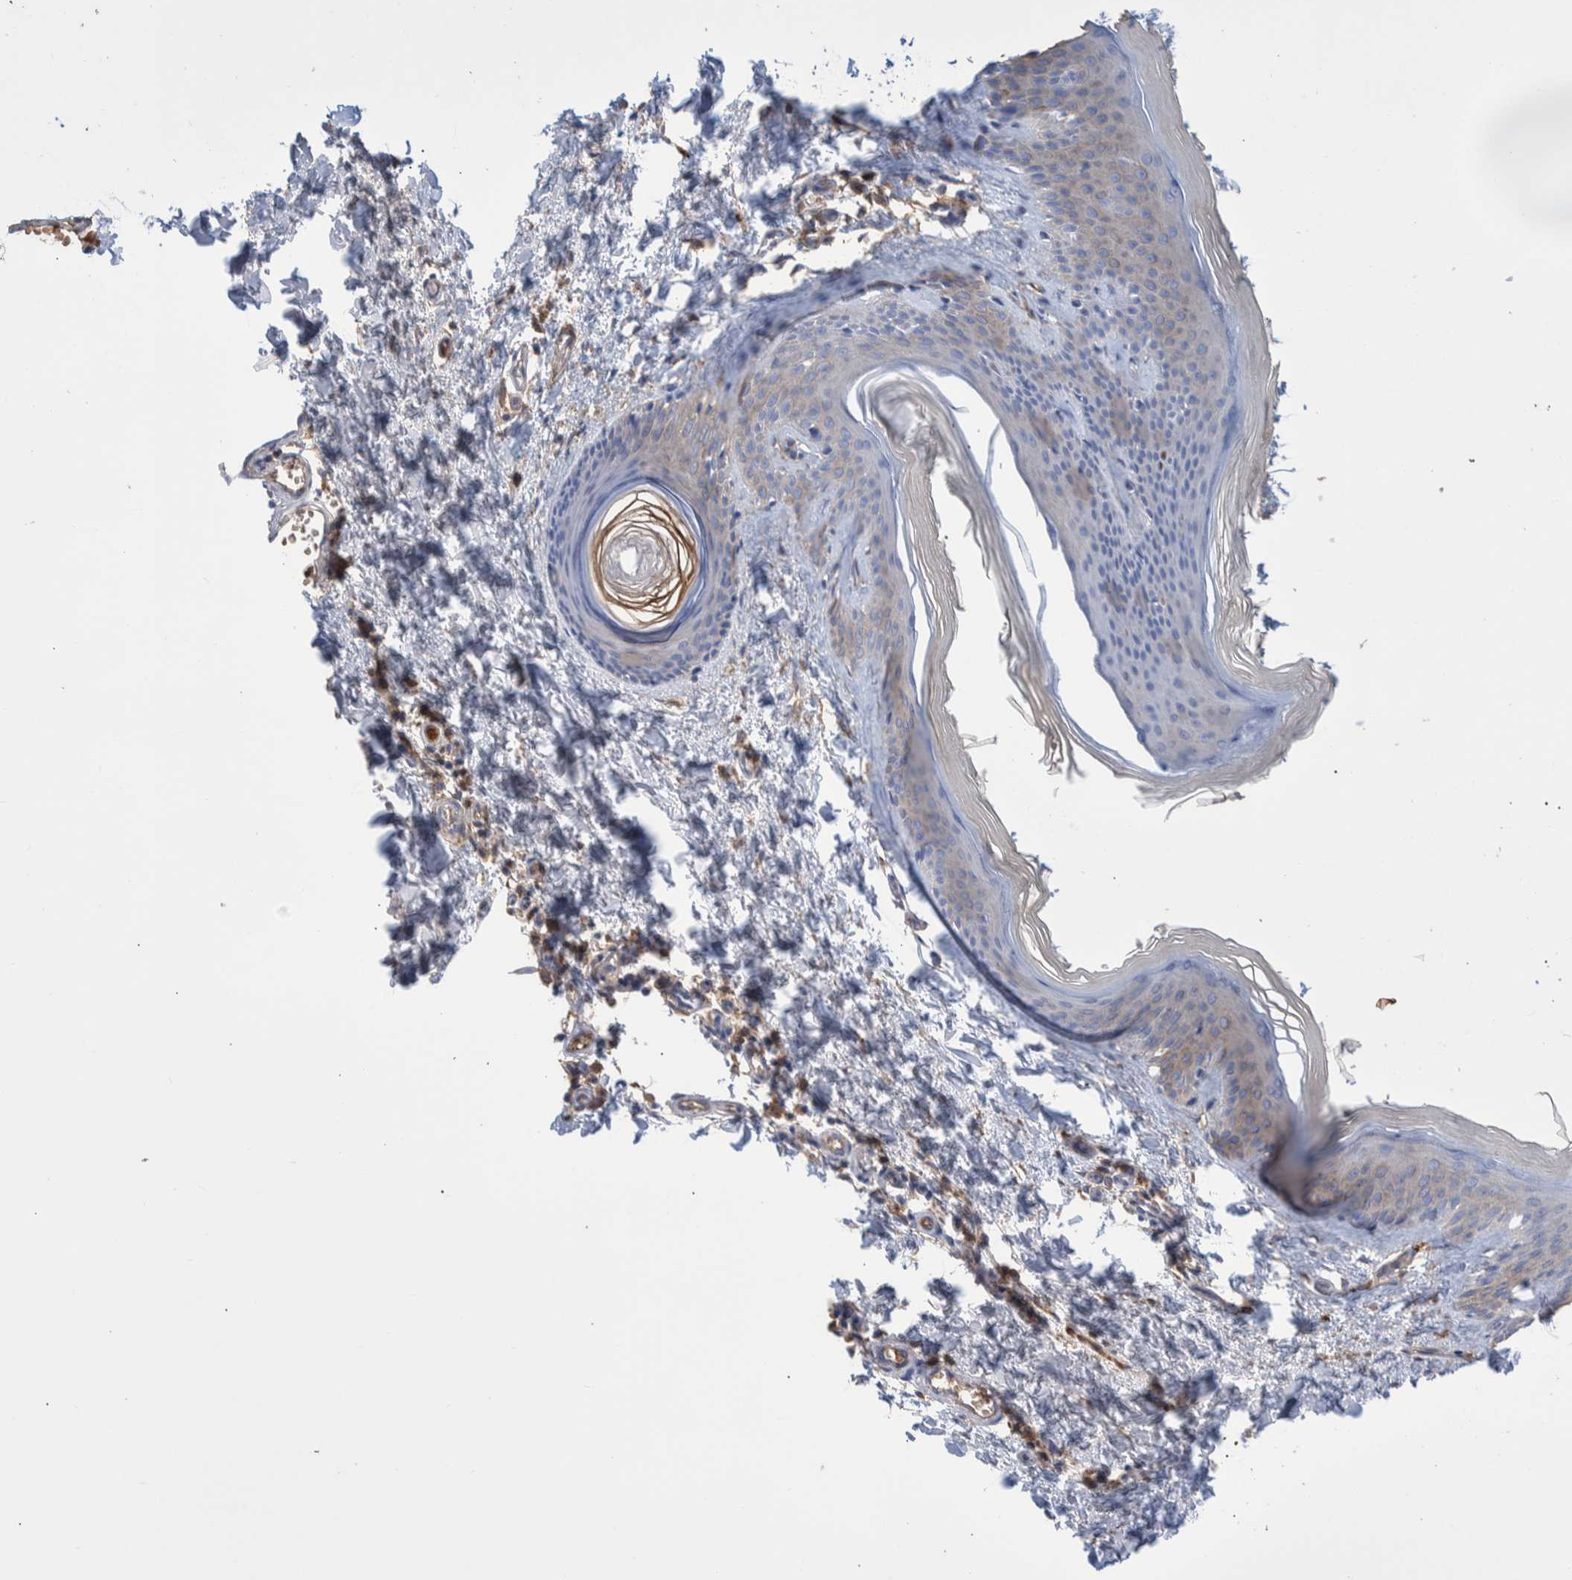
{"staining": {"intensity": "negative", "quantity": "none", "location": "none"}, "tissue": "skin", "cell_type": "Fibroblasts", "image_type": "normal", "snomed": [{"axis": "morphology", "description": "Normal tissue, NOS"}, {"axis": "topography", "description": "Skin"}], "caption": "Immunohistochemistry photomicrograph of benign skin stained for a protein (brown), which displays no expression in fibroblasts.", "gene": "DLL4", "patient": {"sex": "female", "age": 27}}